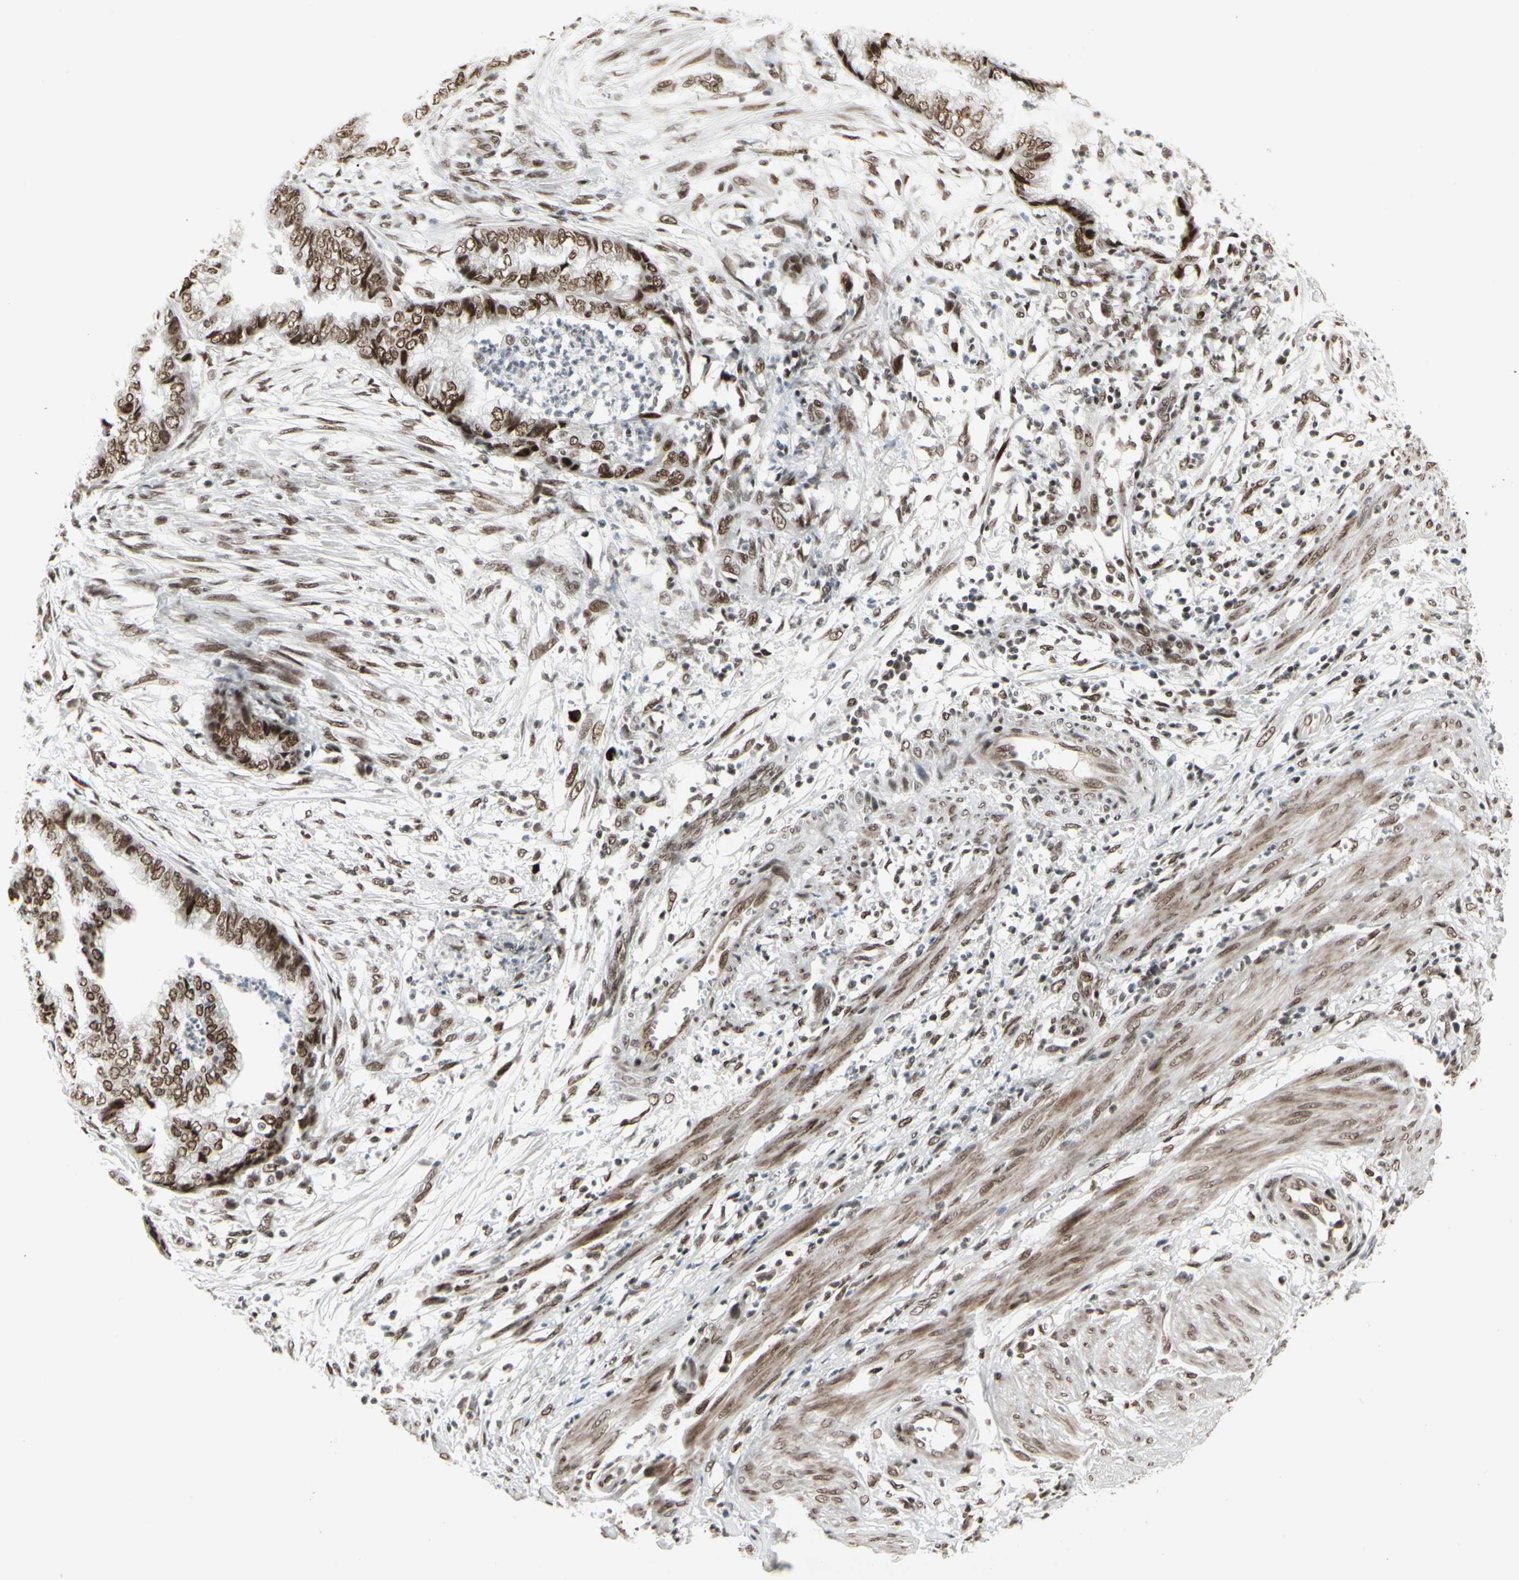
{"staining": {"intensity": "strong", "quantity": ">75%", "location": "nuclear"}, "tissue": "endometrial cancer", "cell_type": "Tumor cells", "image_type": "cancer", "snomed": [{"axis": "morphology", "description": "Necrosis, NOS"}, {"axis": "morphology", "description": "Adenocarcinoma, NOS"}, {"axis": "topography", "description": "Endometrium"}], "caption": "Adenocarcinoma (endometrial) stained with a brown dye demonstrates strong nuclear positive positivity in approximately >75% of tumor cells.", "gene": "HMG20A", "patient": {"sex": "female", "age": 79}}